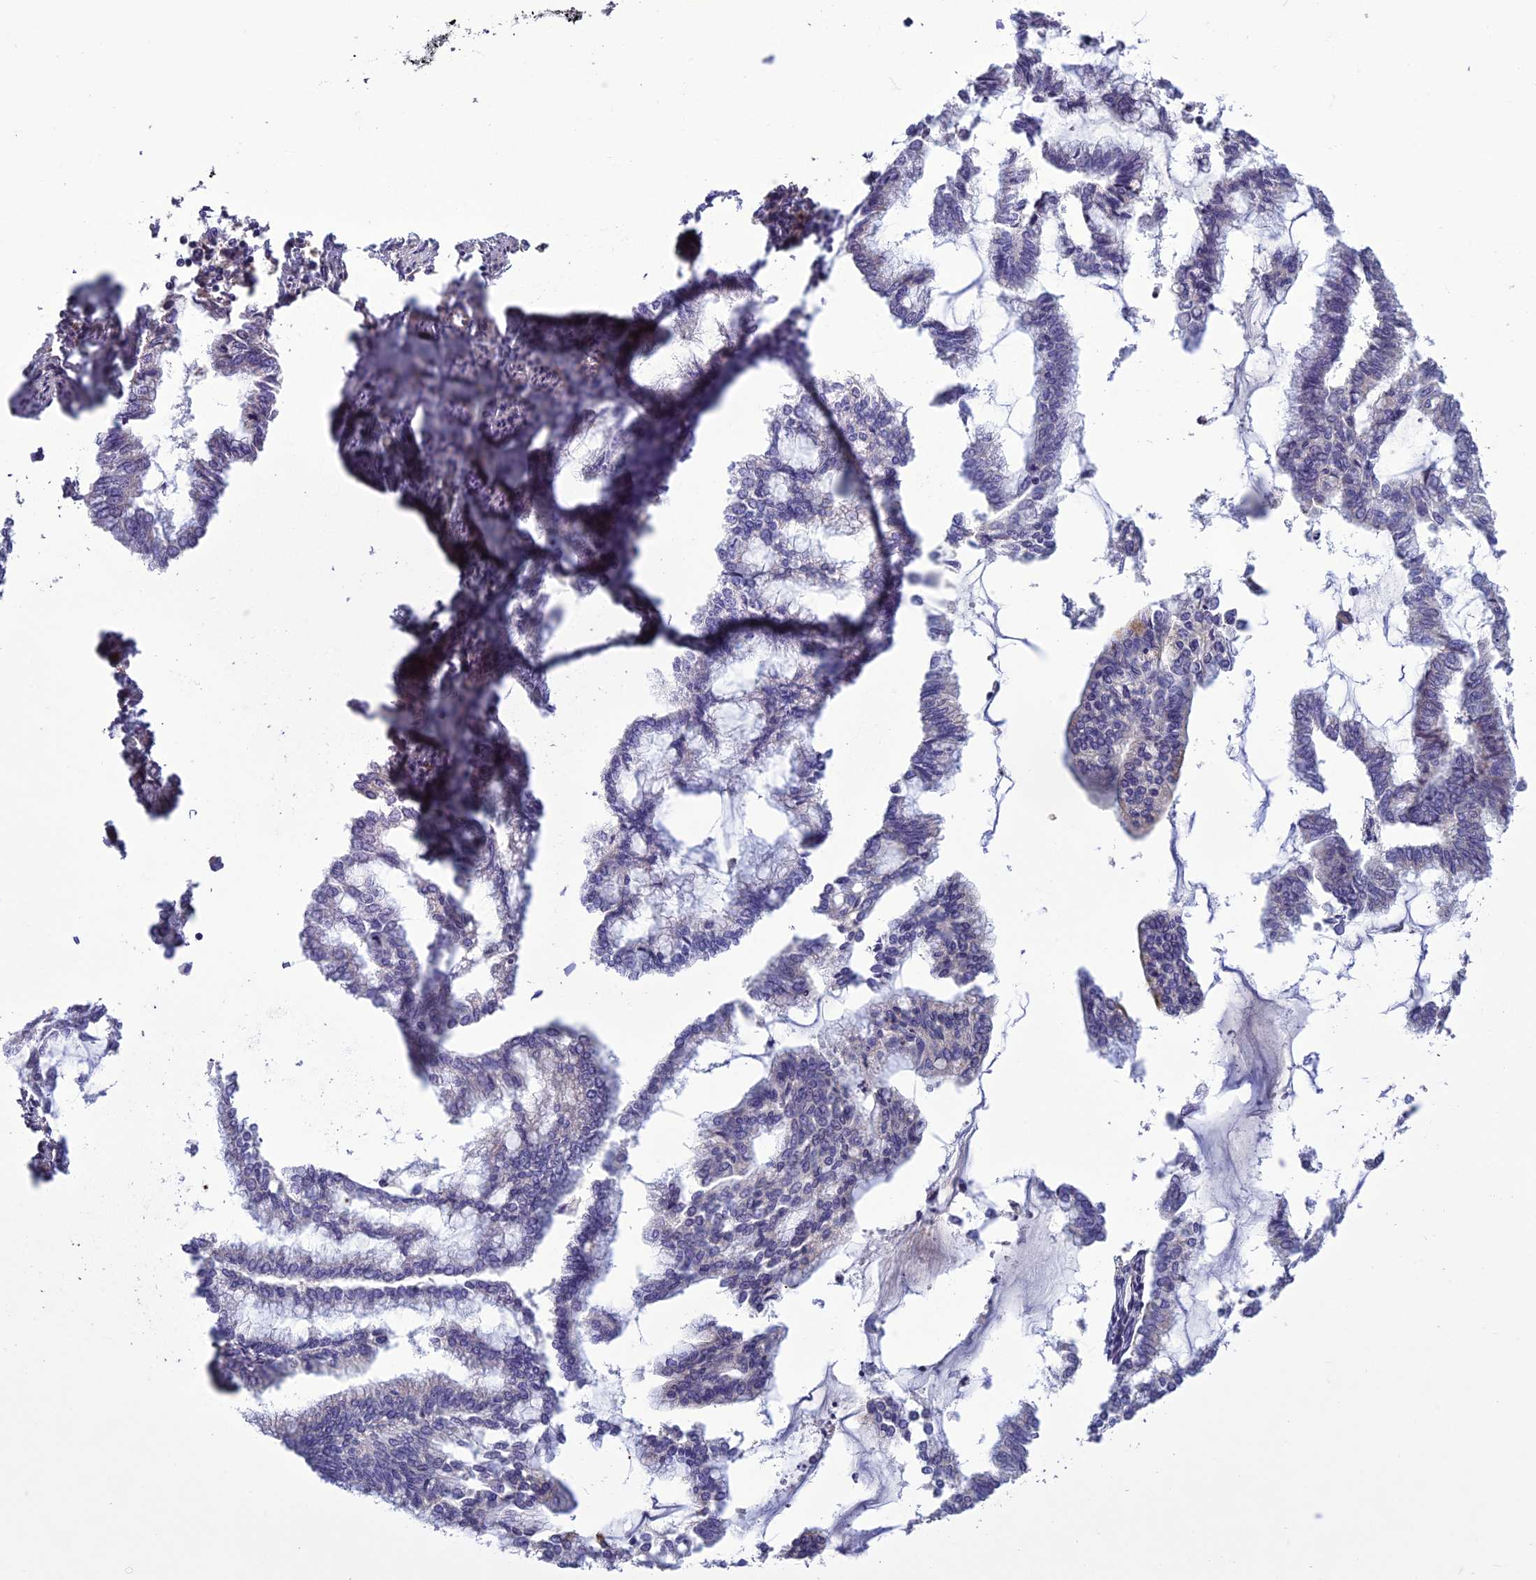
{"staining": {"intensity": "negative", "quantity": "none", "location": "none"}, "tissue": "endometrial cancer", "cell_type": "Tumor cells", "image_type": "cancer", "snomed": [{"axis": "morphology", "description": "Adenocarcinoma, NOS"}, {"axis": "topography", "description": "Endometrium"}], "caption": "Human adenocarcinoma (endometrial) stained for a protein using IHC displays no positivity in tumor cells.", "gene": "ADIPOR2", "patient": {"sex": "female", "age": 79}}